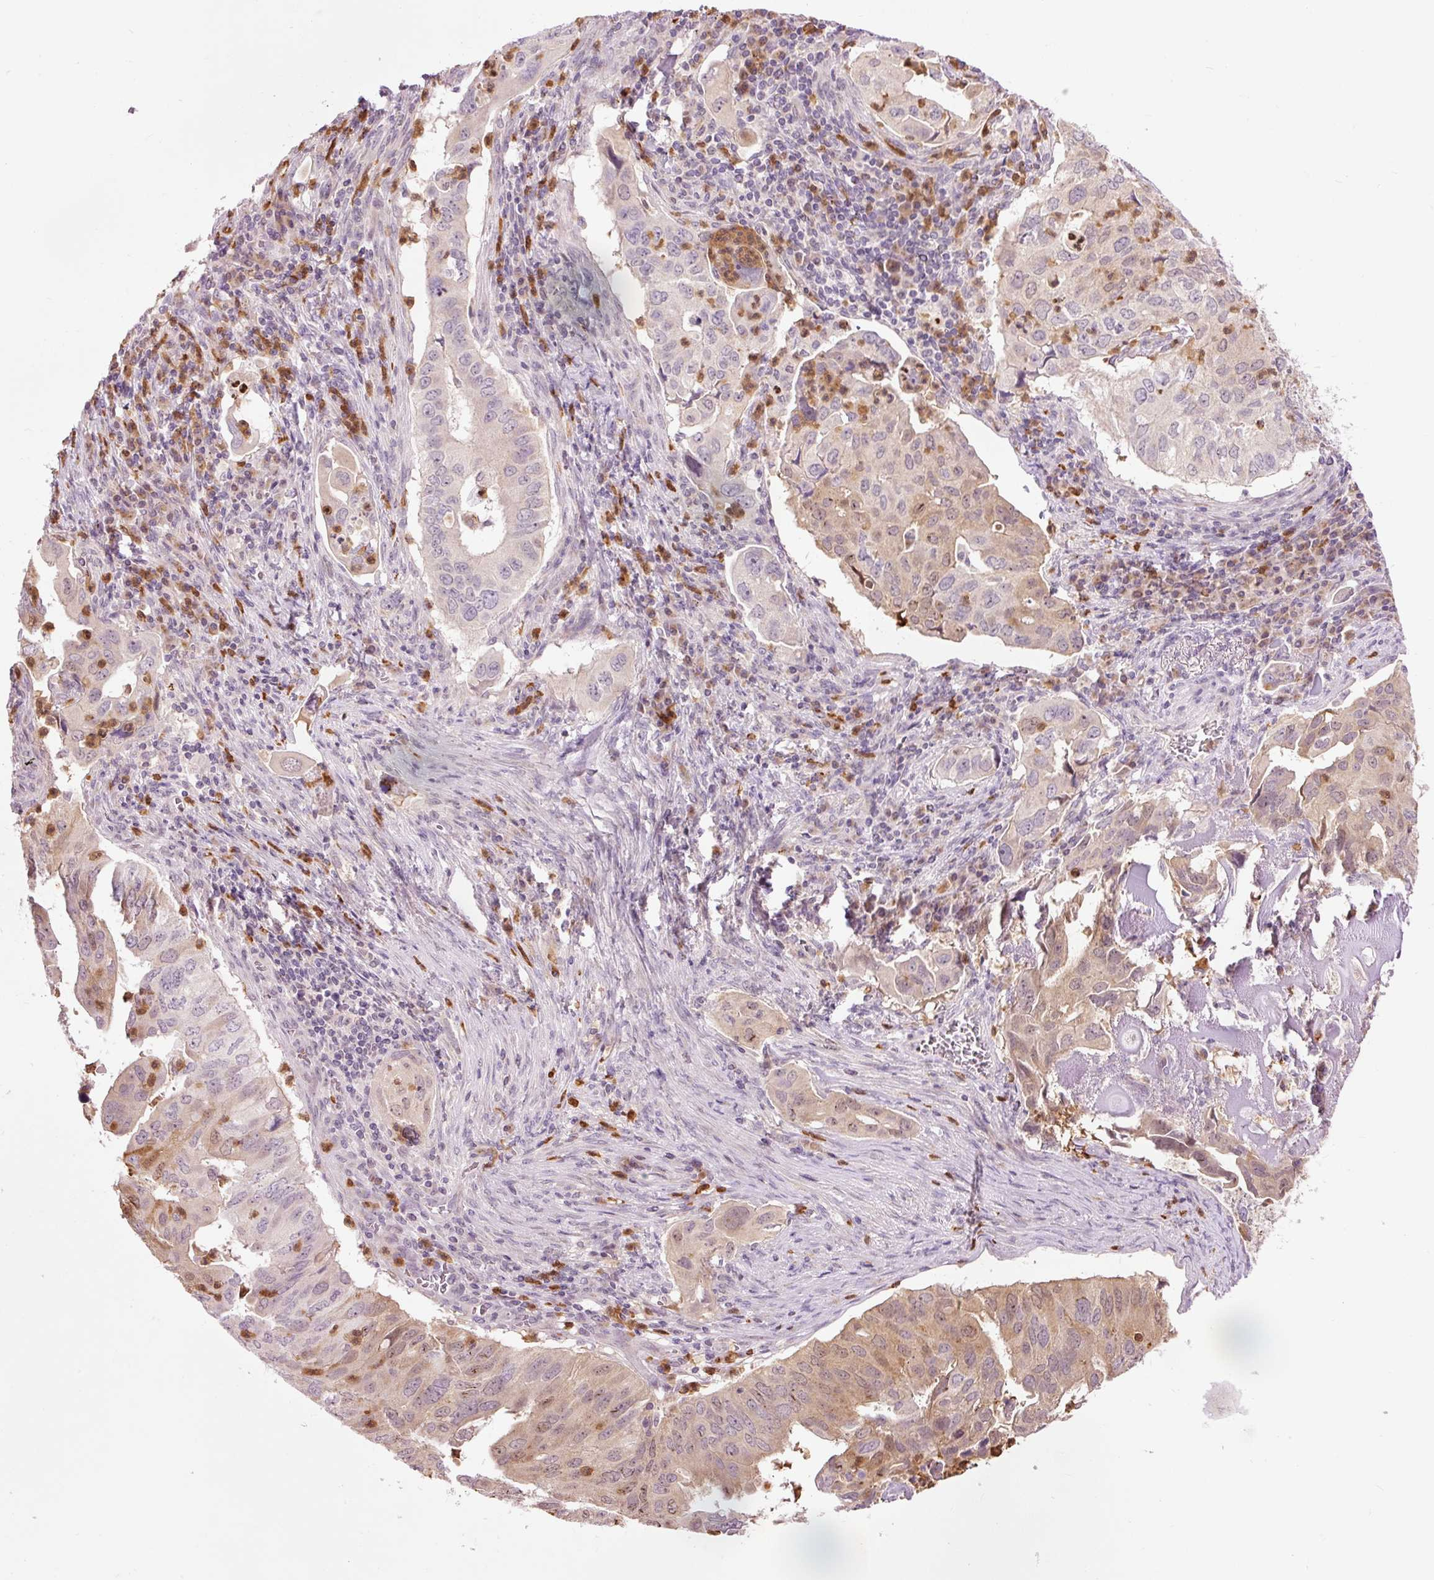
{"staining": {"intensity": "weak", "quantity": "25%-75%", "location": "cytoplasmic/membranous"}, "tissue": "lung cancer", "cell_type": "Tumor cells", "image_type": "cancer", "snomed": [{"axis": "morphology", "description": "Adenocarcinoma, NOS"}, {"axis": "topography", "description": "Lung"}], "caption": "Immunohistochemical staining of lung cancer (adenocarcinoma) shows low levels of weak cytoplasmic/membranous protein expression in about 25%-75% of tumor cells. Using DAB (3,3'-diaminobenzidine) (brown) and hematoxylin (blue) stains, captured at high magnification using brightfield microscopy.", "gene": "PRDX5", "patient": {"sex": "male", "age": 48}}